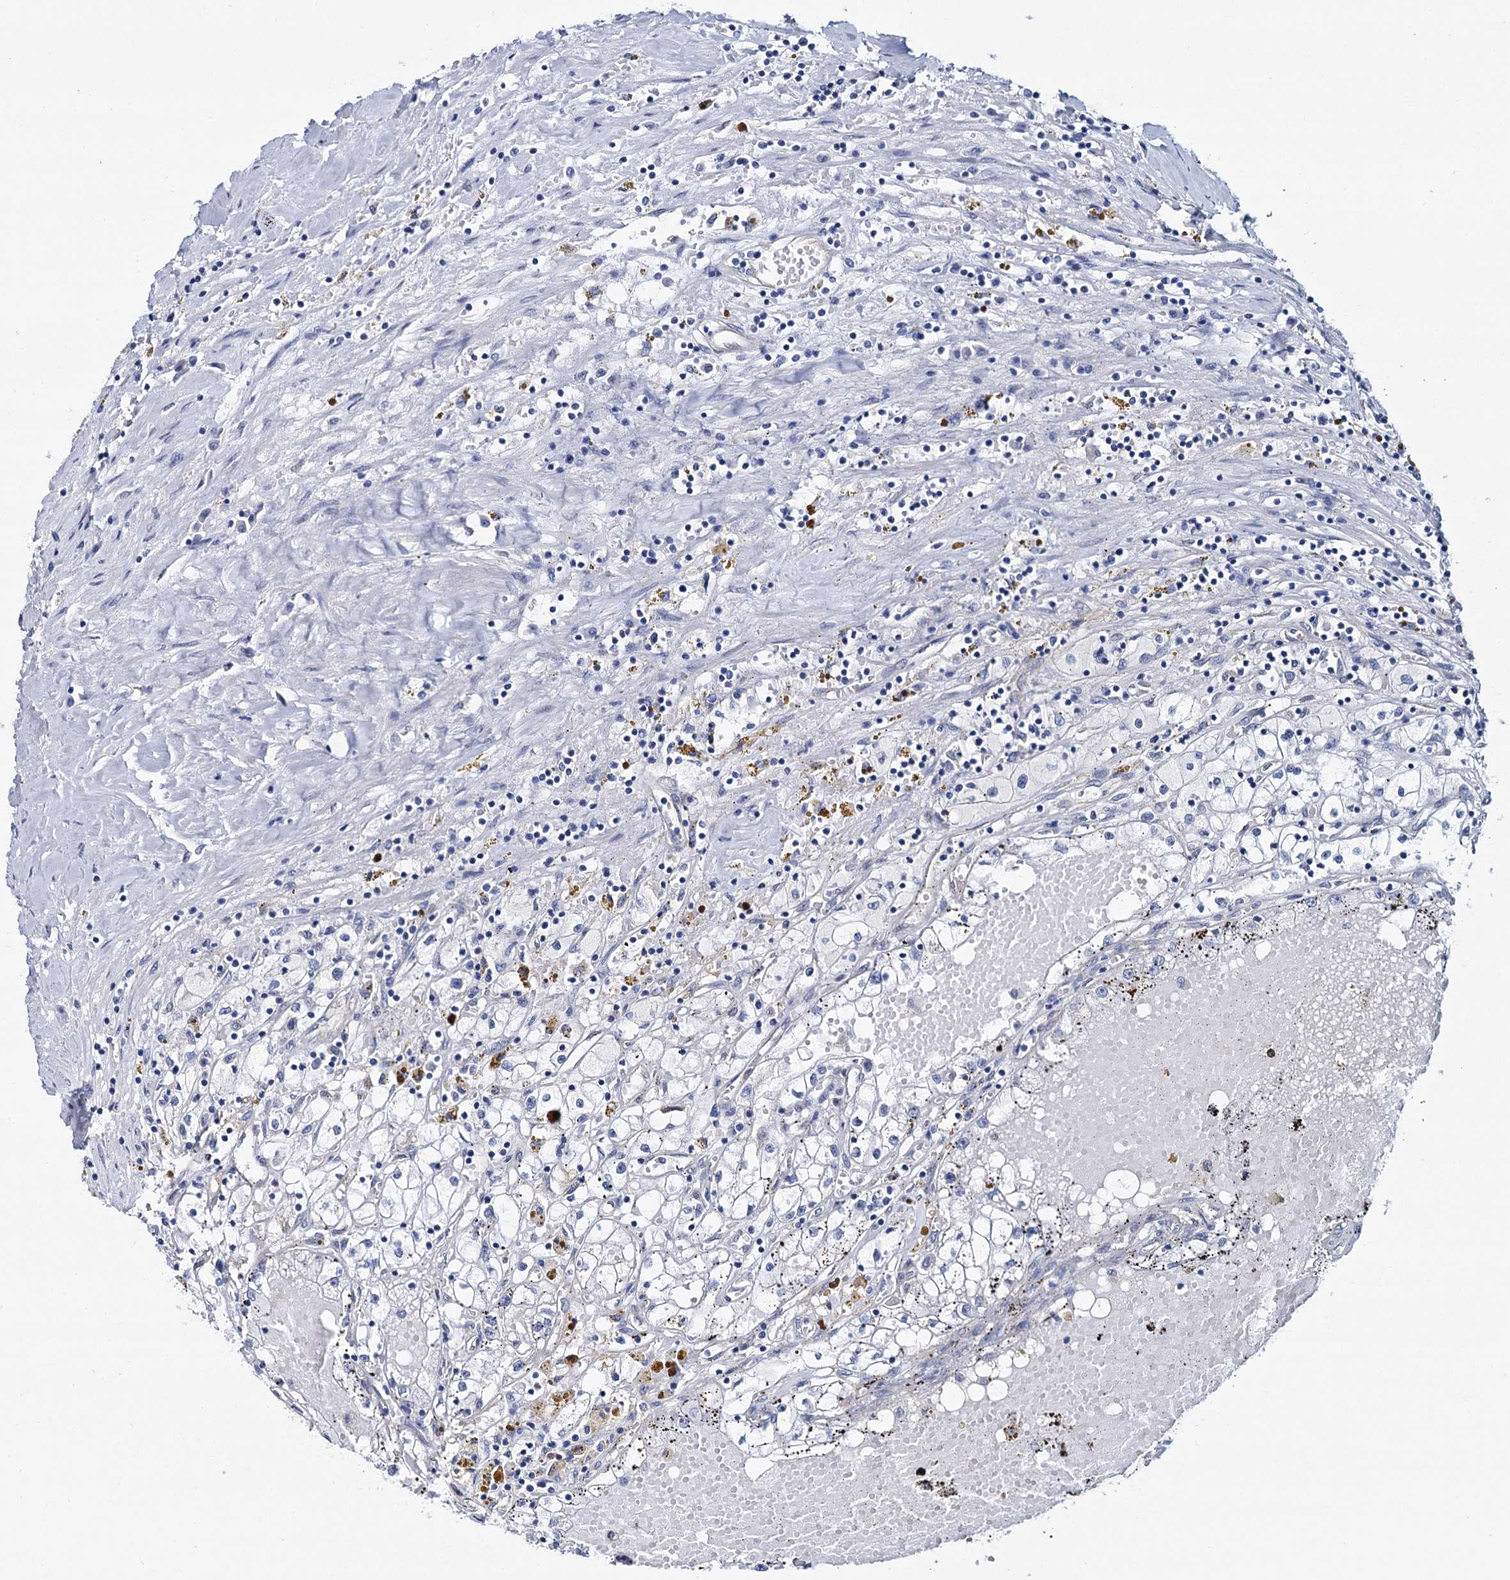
{"staining": {"intensity": "negative", "quantity": "none", "location": "none"}, "tissue": "renal cancer", "cell_type": "Tumor cells", "image_type": "cancer", "snomed": [{"axis": "morphology", "description": "Adenocarcinoma, NOS"}, {"axis": "topography", "description": "Kidney"}], "caption": "DAB immunohistochemical staining of adenocarcinoma (renal) reveals no significant expression in tumor cells.", "gene": "STXBP1", "patient": {"sex": "male", "age": 56}}